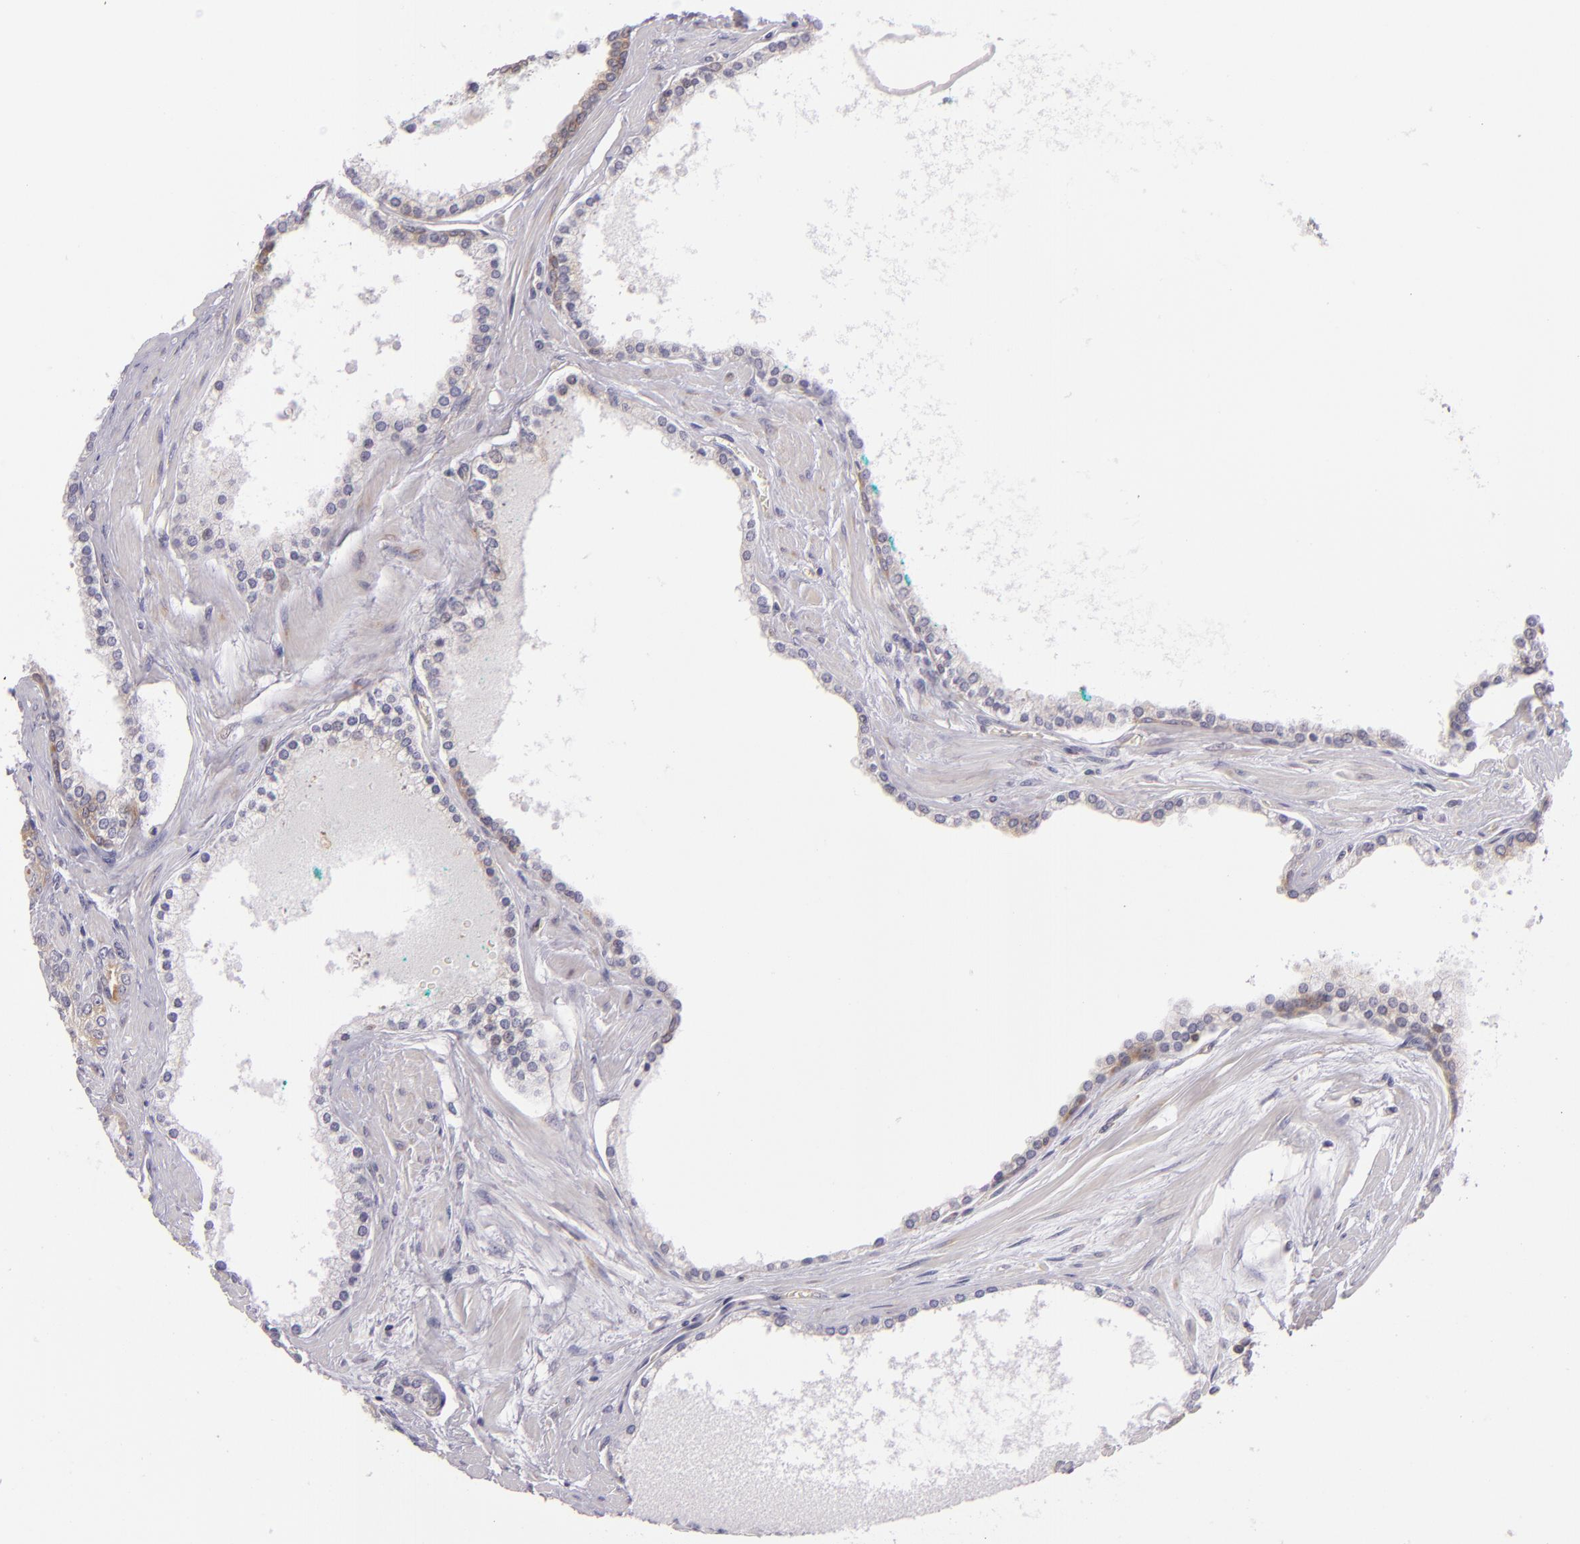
{"staining": {"intensity": "weak", "quantity": "<25%", "location": "cytoplasmic/membranous"}, "tissue": "prostate cancer", "cell_type": "Tumor cells", "image_type": "cancer", "snomed": [{"axis": "morphology", "description": "Adenocarcinoma, High grade"}, {"axis": "topography", "description": "Prostate"}], "caption": "Immunohistochemical staining of prostate adenocarcinoma (high-grade) displays no significant positivity in tumor cells.", "gene": "UPF3B", "patient": {"sex": "male", "age": 71}}